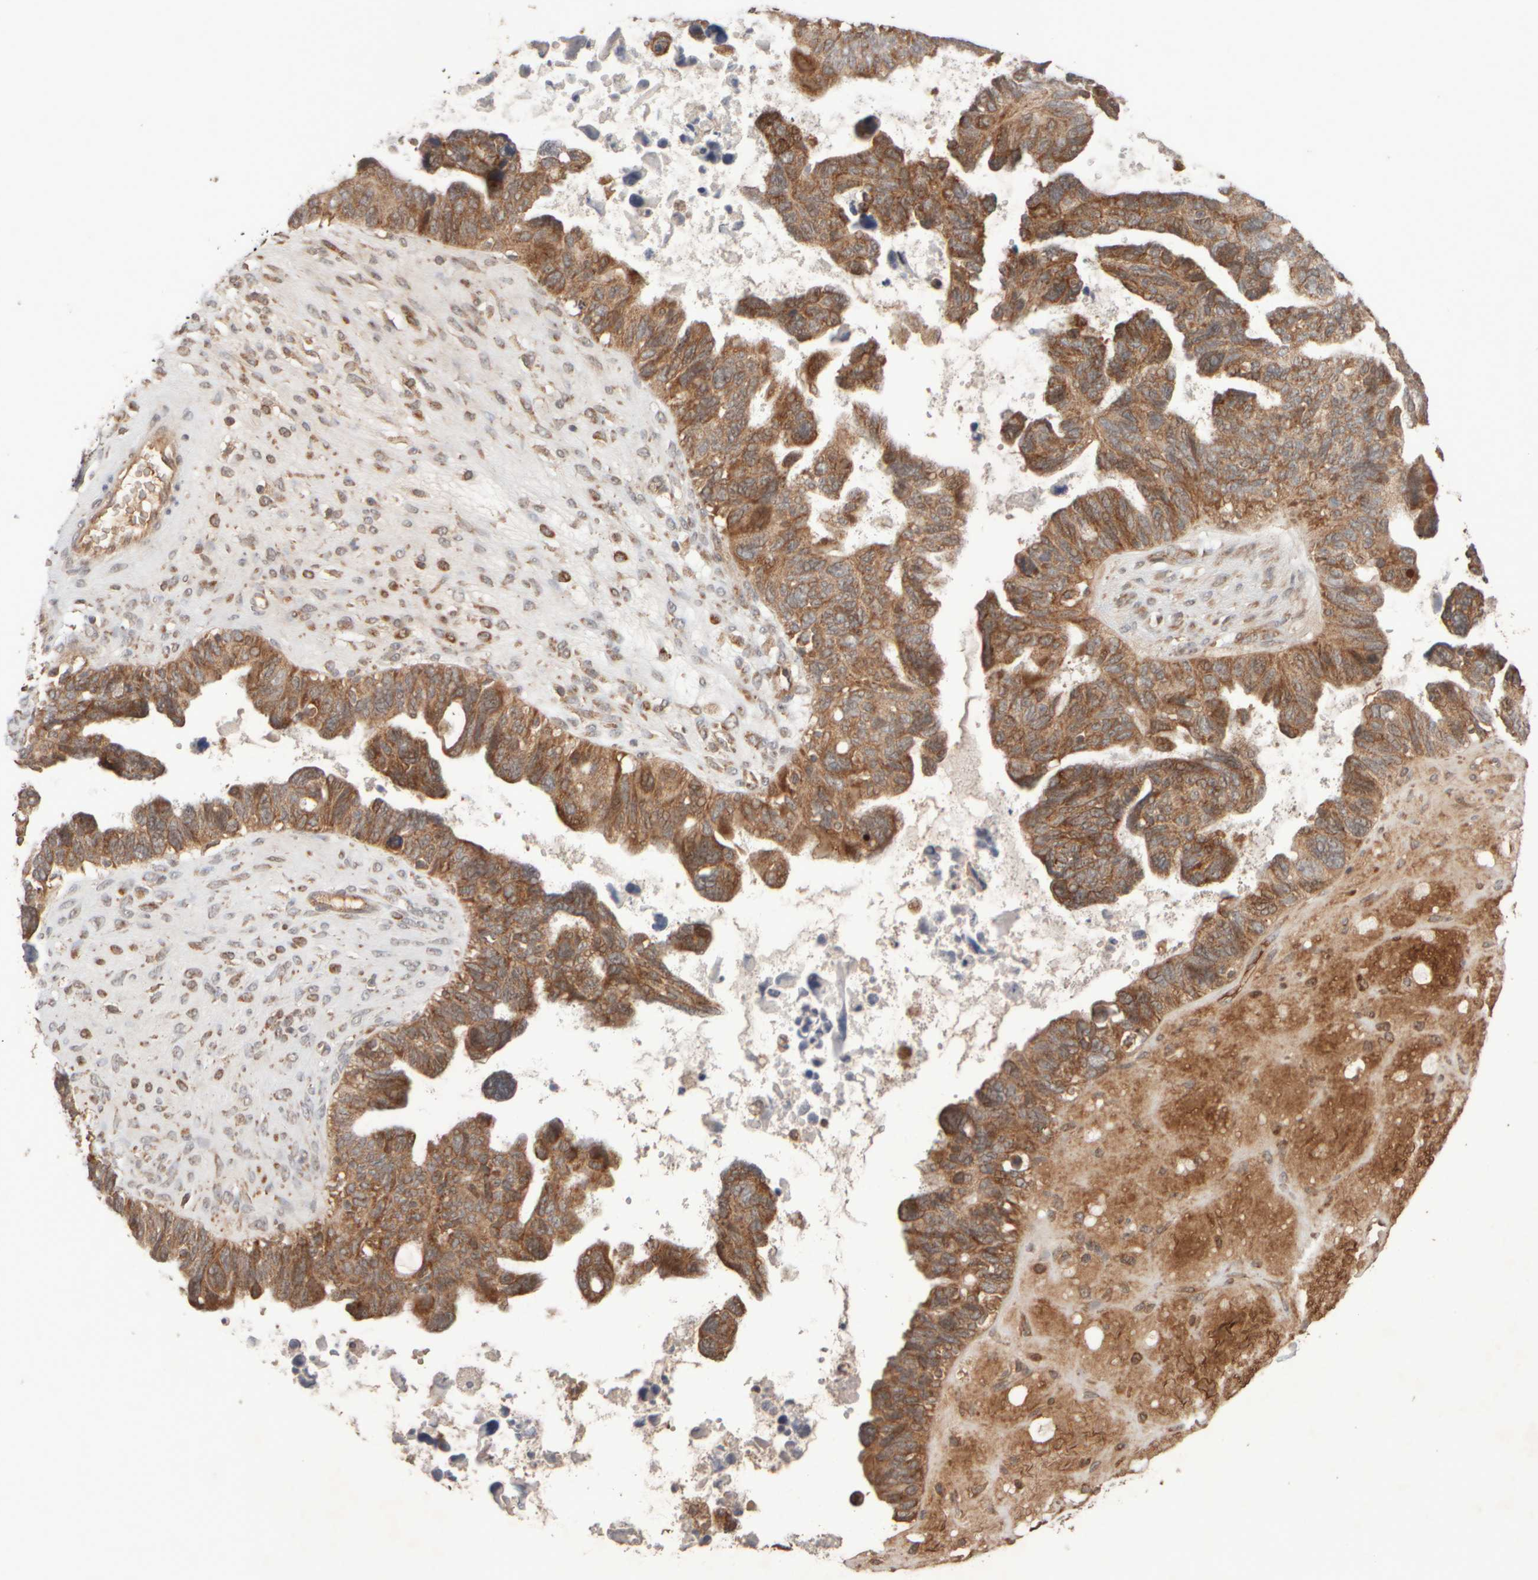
{"staining": {"intensity": "moderate", "quantity": ">75%", "location": "cytoplasmic/membranous"}, "tissue": "ovarian cancer", "cell_type": "Tumor cells", "image_type": "cancer", "snomed": [{"axis": "morphology", "description": "Cystadenocarcinoma, serous, NOS"}, {"axis": "topography", "description": "Ovary"}], "caption": "About >75% of tumor cells in serous cystadenocarcinoma (ovarian) show moderate cytoplasmic/membranous protein expression as visualized by brown immunohistochemical staining.", "gene": "EIF2B3", "patient": {"sex": "female", "age": 79}}